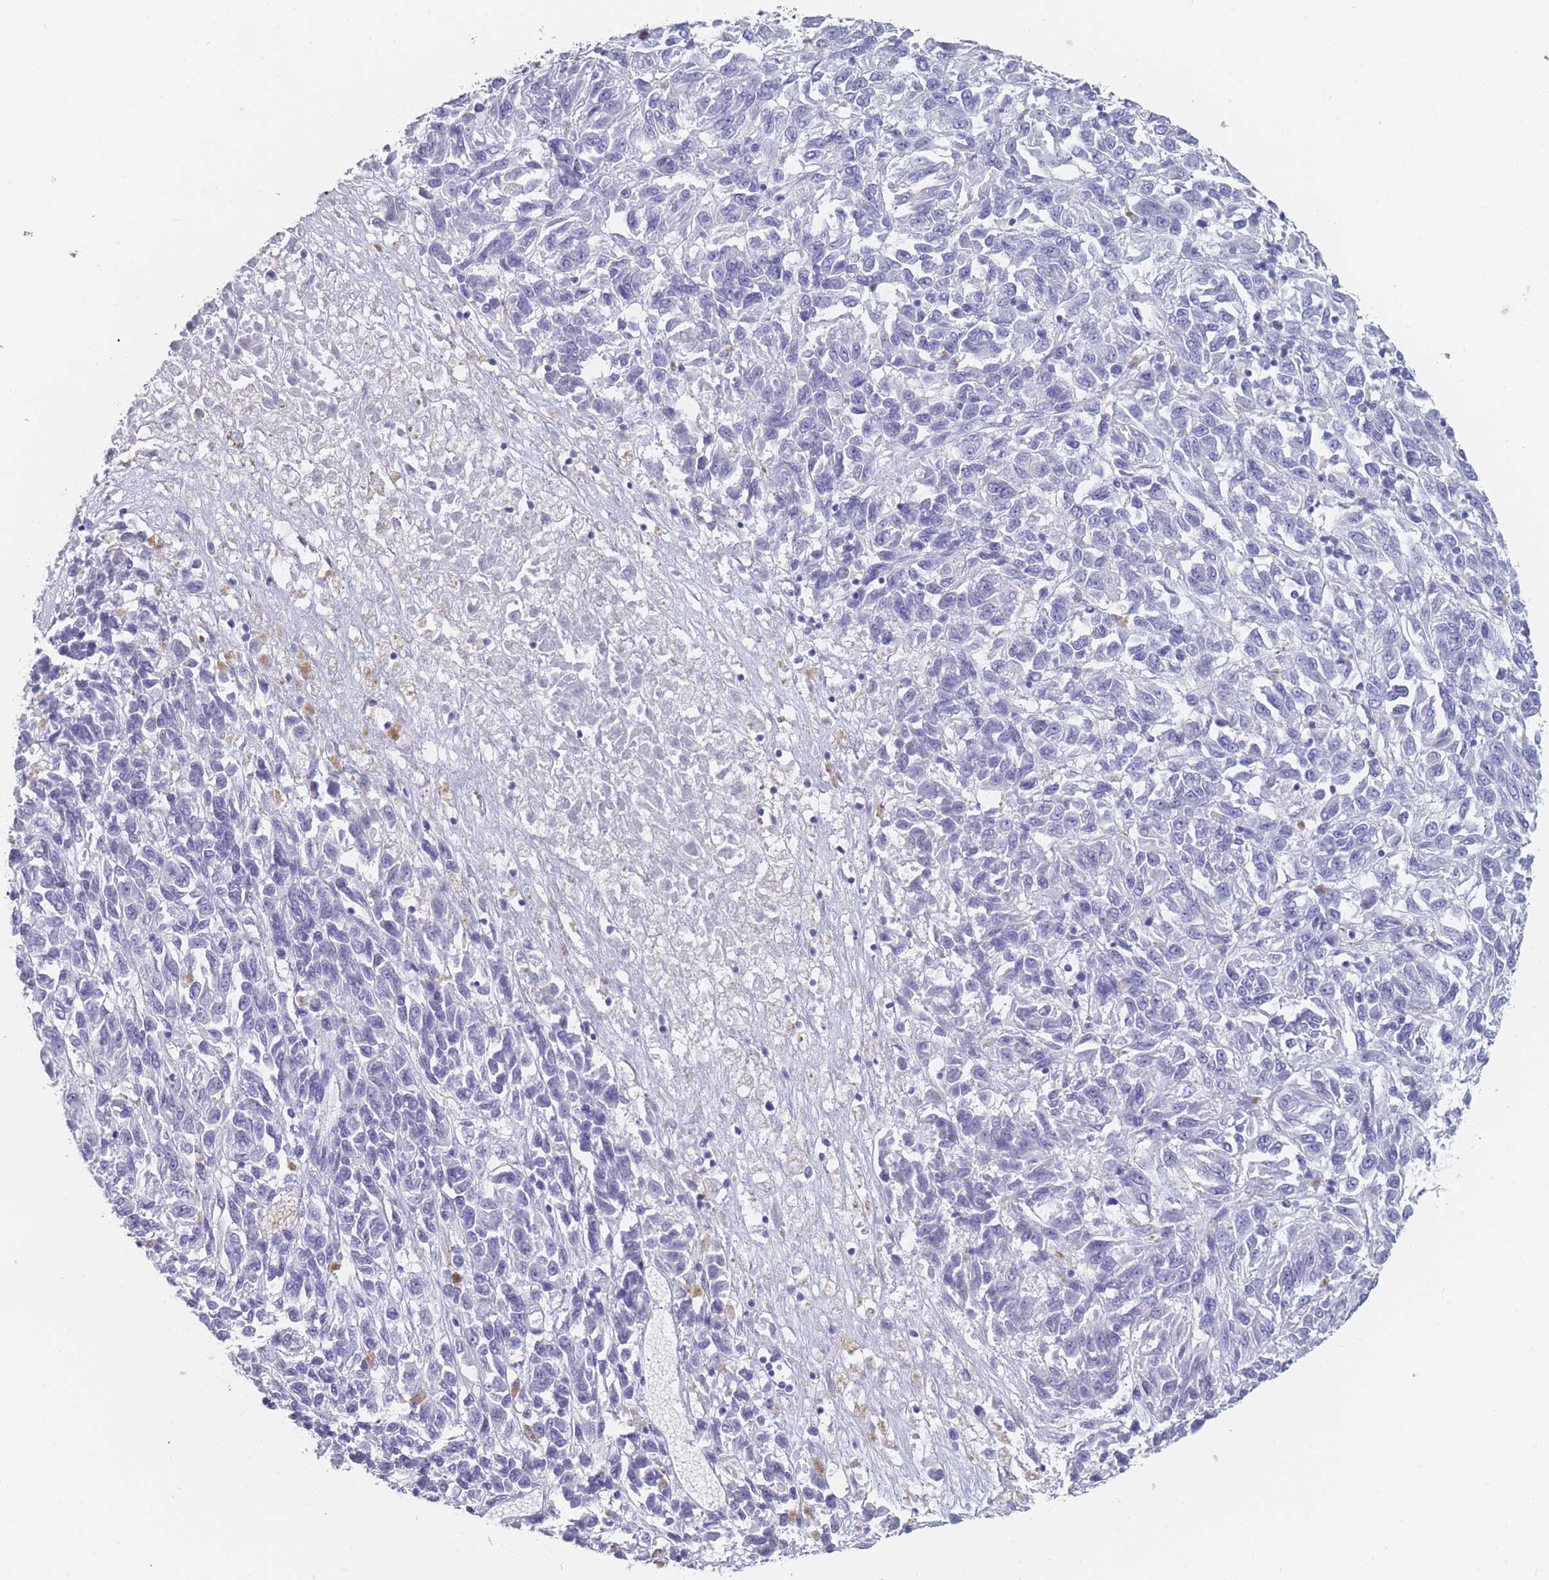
{"staining": {"intensity": "negative", "quantity": "none", "location": "none"}, "tissue": "melanoma", "cell_type": "Tumor cells", "image_type": "cancer", "snomed": [{"axis": "morphology", "description": "Malignant melanoma, Metastatic site"}, {"axis": "topography", "description": "Lung"}], "caption": "Immunohistochemistry (IHC) photomicrograph of neoplastic tissue: human malignant melanoma (metastatic site) stained with DAB (3,3'-diaminobenzidine) shows no significant protein positivity in tumor cells. (Stains: DAB IHC with hematoxylin counter stain, Microscopy: brightfield microscopy at high magnification).", "gene": "OR5D16", "patient": {"sex": "male", "age": 64}}